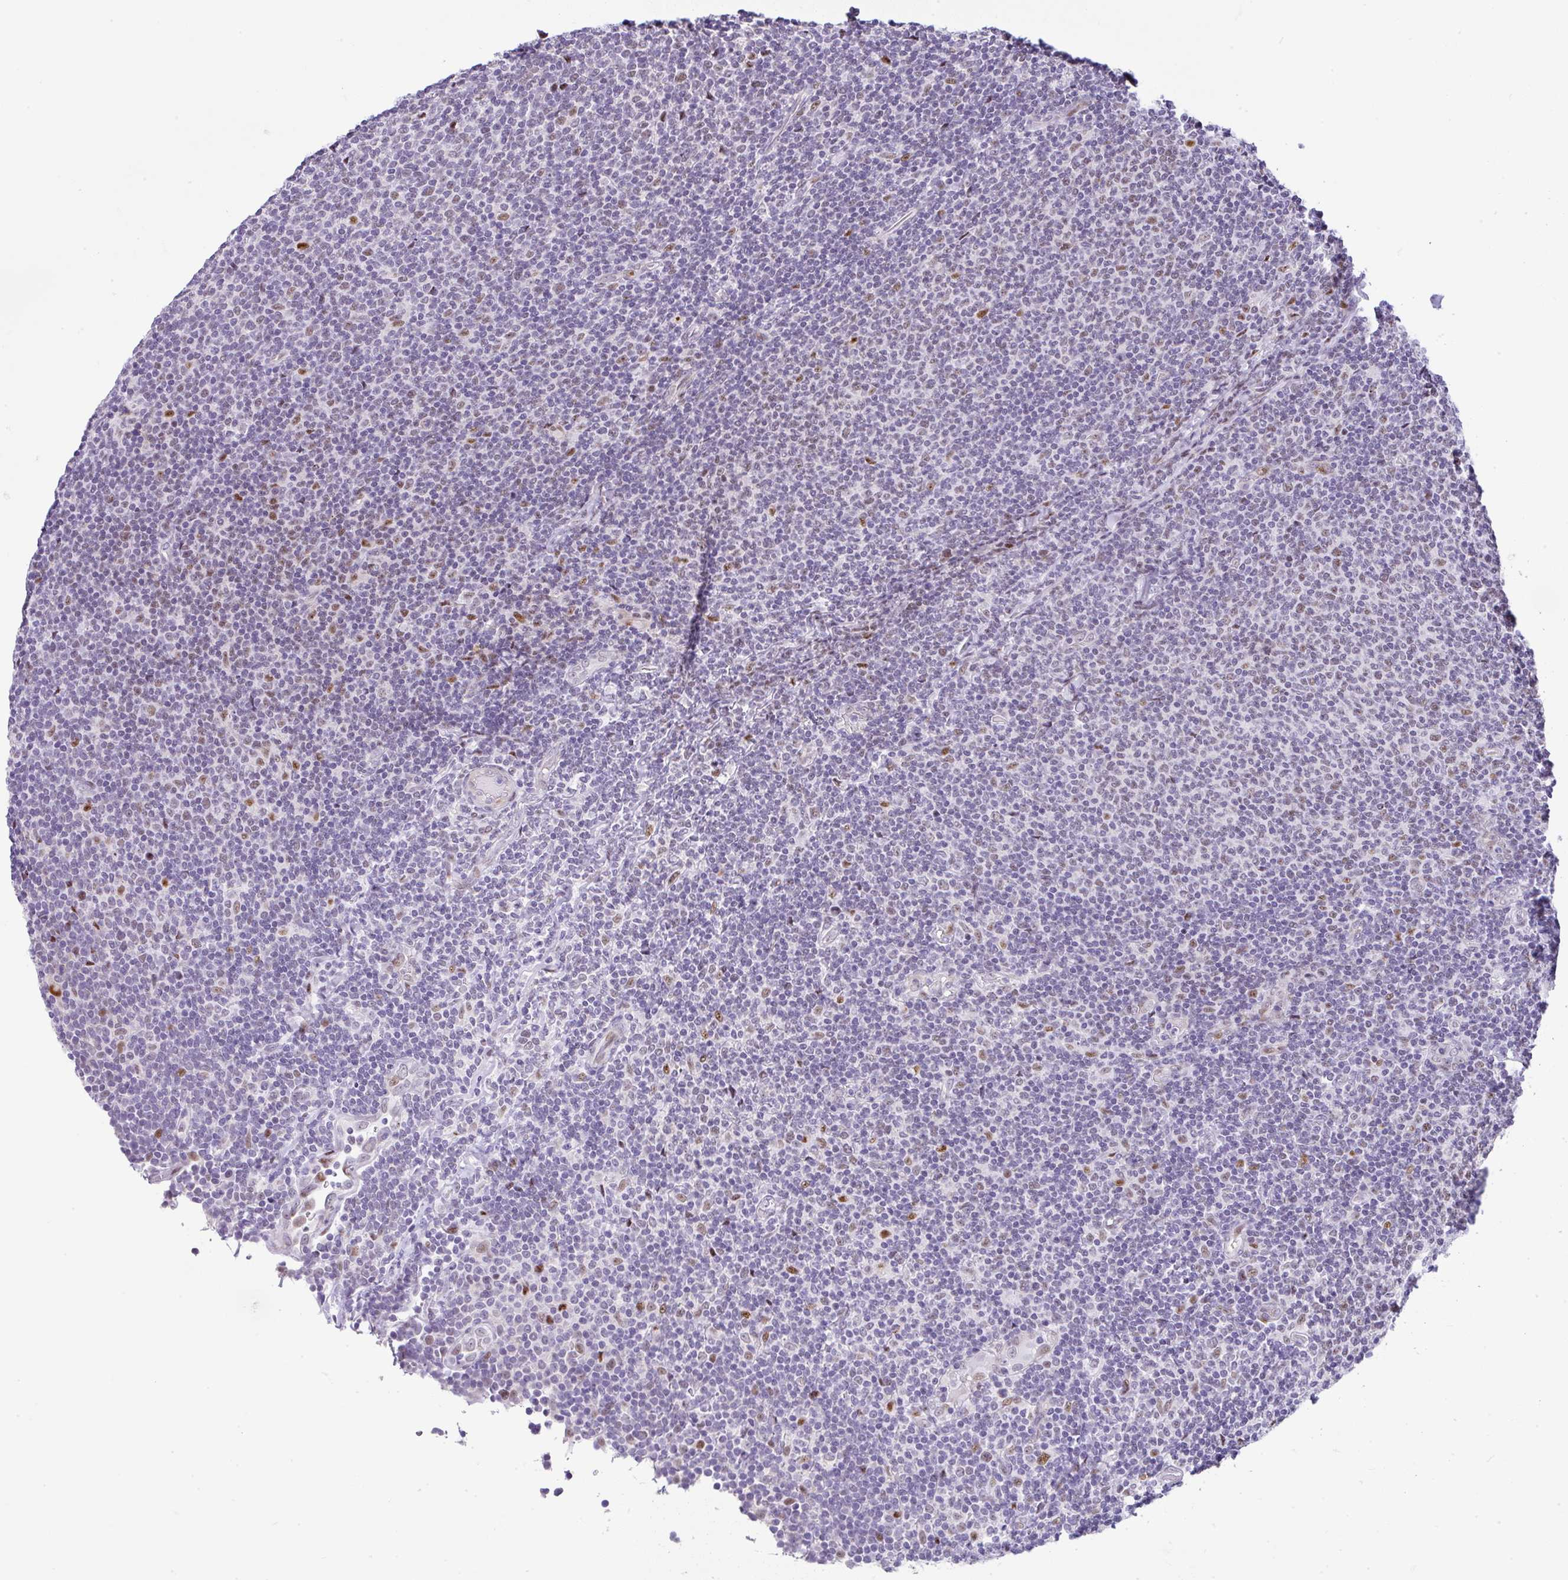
{"staining": {"intensity": "moderate", "quantity": "<25%", "location": "nuclear"}, "tissue": "lymphoma", "cell_type": "Tumor cells", "image_type": "cancer", "snomed": [{"axis": "morphology", "description": "Malignant lymphoma, non-Hodgkin's type, Low grade"}, {"axis": "topography", "description": "Lymph node"}], "caption": "Immunohistochemical staining of low-grade malignant lymphoma, non-Hodgkin's type shows moderate nuclear protein positivity in about <25% of tumor cells. The protein of interest is shown in brown color, while the nuclei are stained blue.", "gene": "NR1D2", "patient": {"sex": "male", "age": 52}}